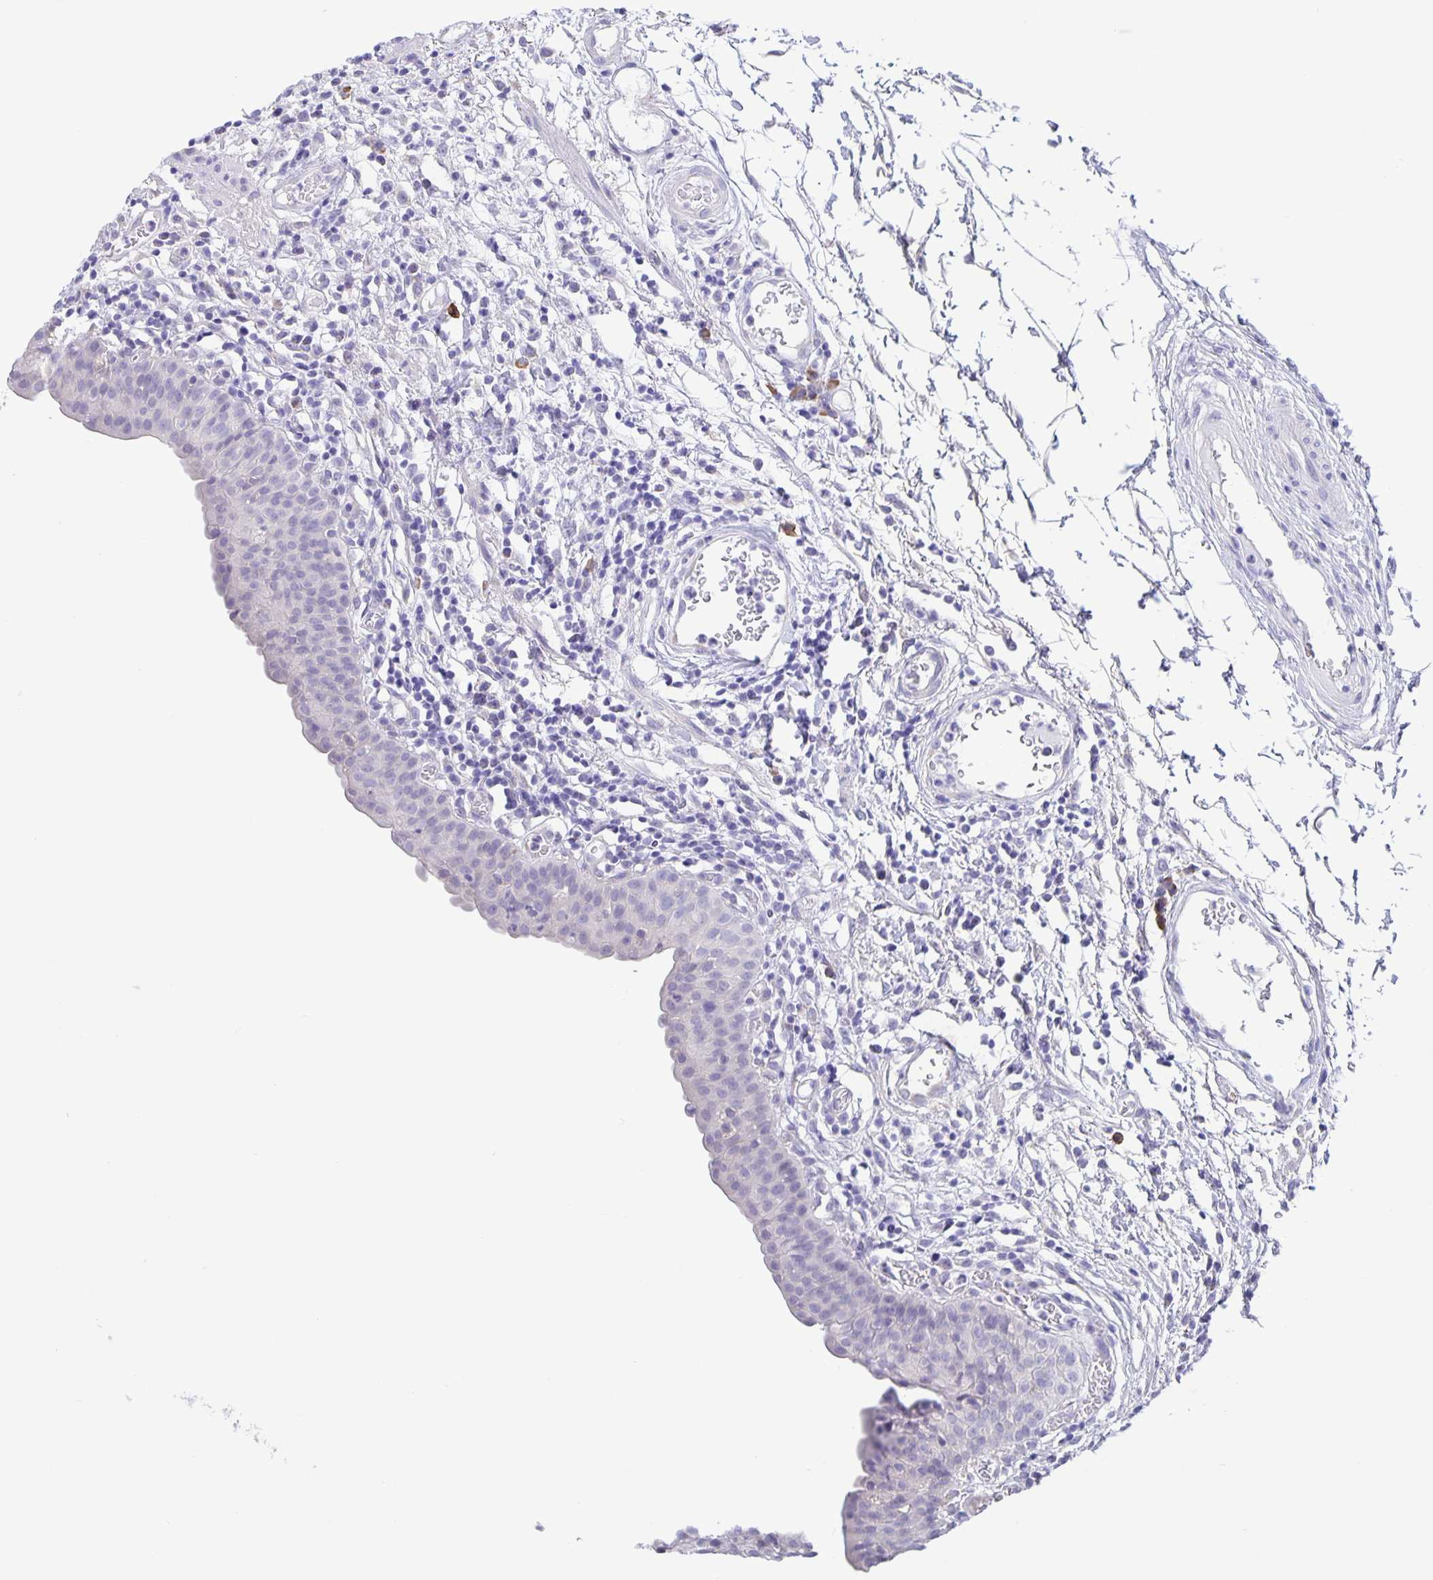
{"staining": {"intensity": "negative", "quantity": "none", "location": "none"}, "tissue": "urinary bladder", "cell_type": "Urothelial cells", "image_type": "normal", "snomed": [{"axis": "morphology", "description": "Normal tissue, NOS"}, {"axis": "morphology", "description": "Inflammation, NOS"}, {"axis": "topography", "description": "Urinary bladder"}], "caption": "A photomicrograph of urinary bladder stained for a protein displays no brown staining in urothelial cells. (DAB (3,3'-diaminobenzidine) immunohistochemistry (IHC) visualized using brightfield microscopy, high magnification).", "gene": "ERMN", "patient": {"sex": "male", "age": 57}}